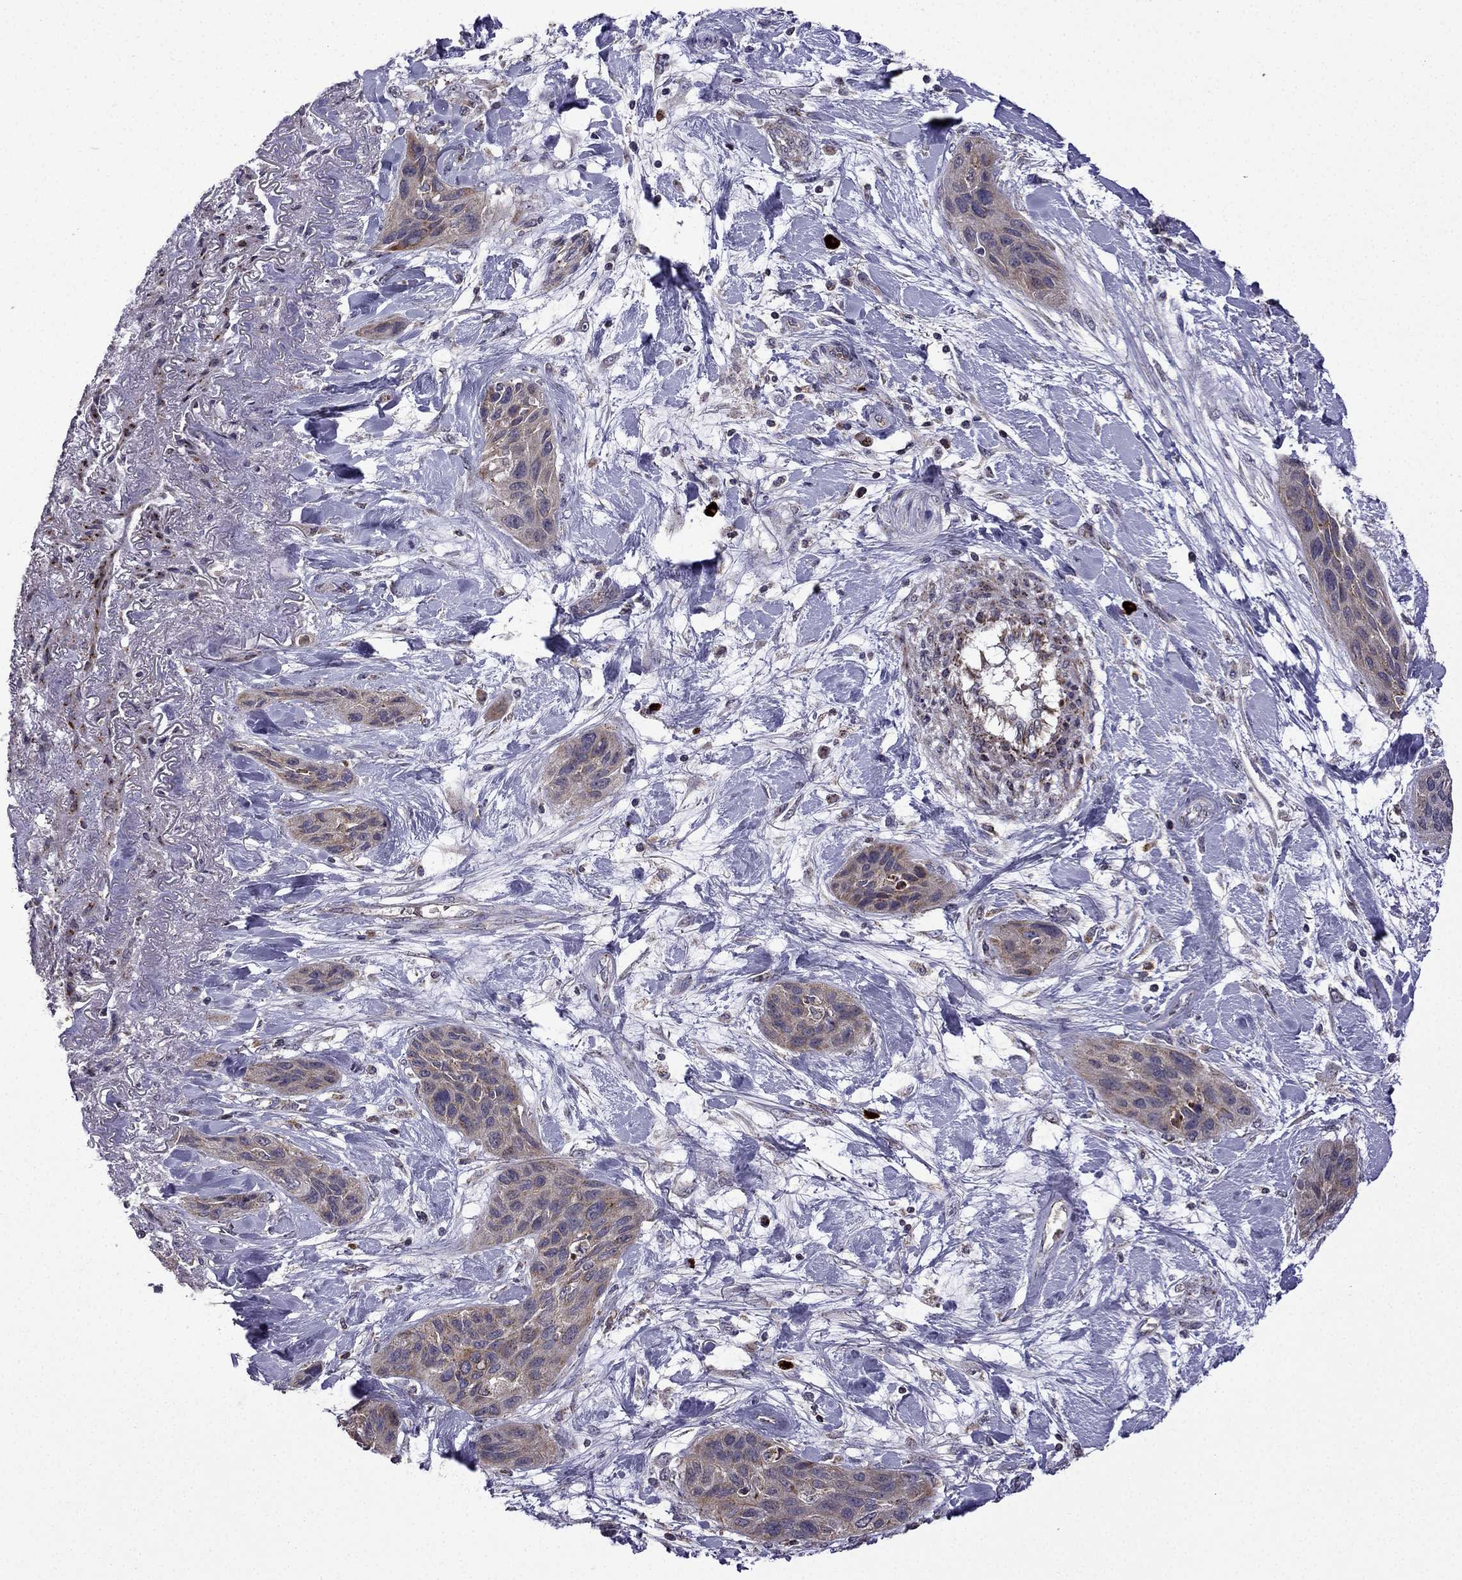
{"staining": {"intensity": "weak", "quantity": "25%-75%", "location": "cytoplasmic/membranous"}, "tissue": "lung cancer", "cell_type": "Tumor cells", "image_type": "cancer", "snomed": [{"axis": "morphology", "description": "Squamous cell carcinoma, NOS"}, {"axis": "topography", "description": "Lung"}], "caption": "A photomicrograph showing weak cytoplasmic/membranous expression in about 25%-75% of tumor cells in lung cancer (squamous cell carcinoma), as visualized by brown immunohistochemical staining.", "gene": "TAB2", "patient": {"sex": "female", "age": 70}}